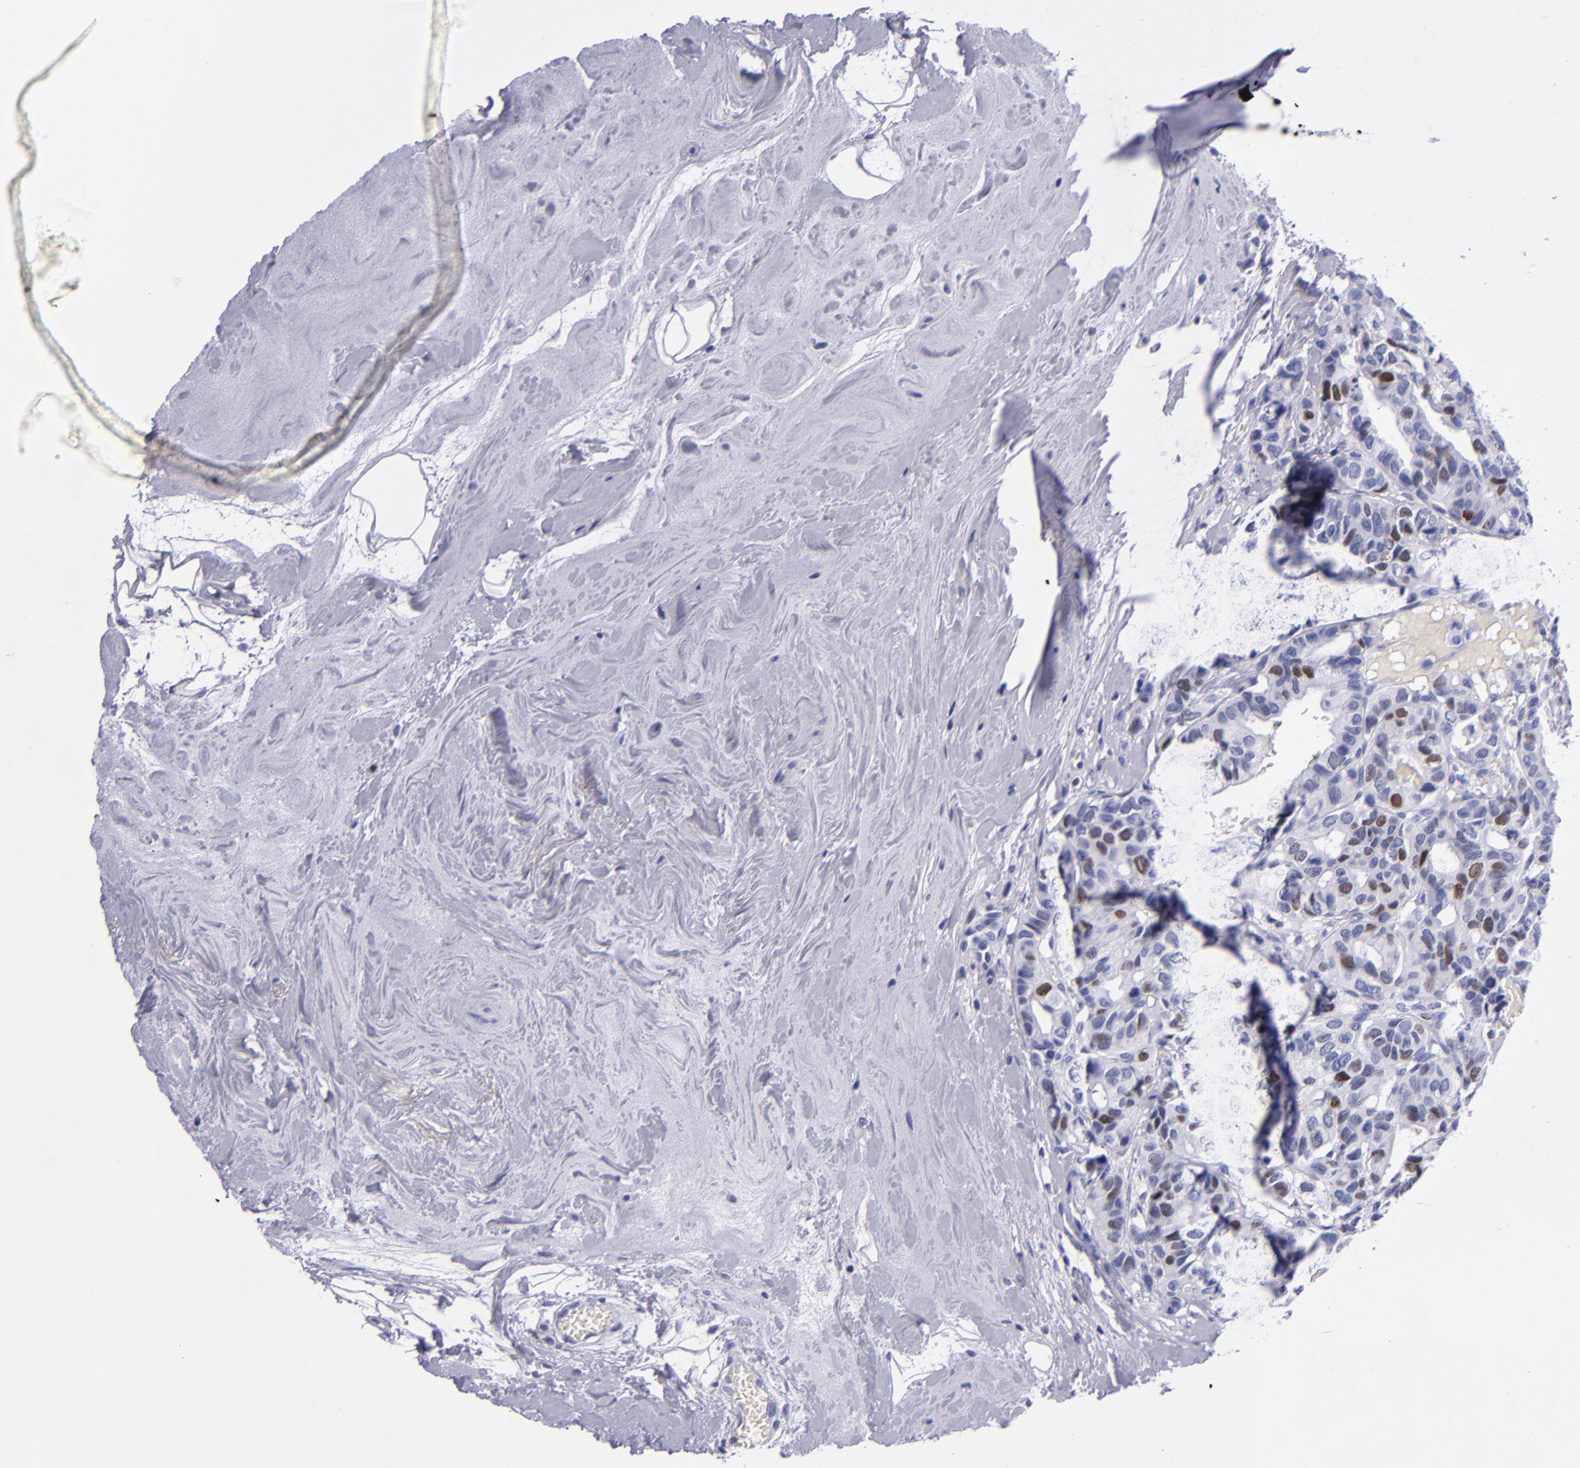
{"staining": {"intensity": "moderate", "quantity": "<25%", "location": "nuclear"}, "tissue": "breast cancer", "cell_type": "Tumor cells", "image_type": "cancer", "snomed": [{"axis": "morphology", "description": "Duct carcinoma"}, {"axis": "topography", "description": "Breast"}], "caption": "Brown immunohistochemical staining in human breast intraductal carcinoma demonstrates moderate nuclear expression in approximately <25% of tumor cells.", "gene": "MCM7", "patient": {"sex": "female", "age": 69}}